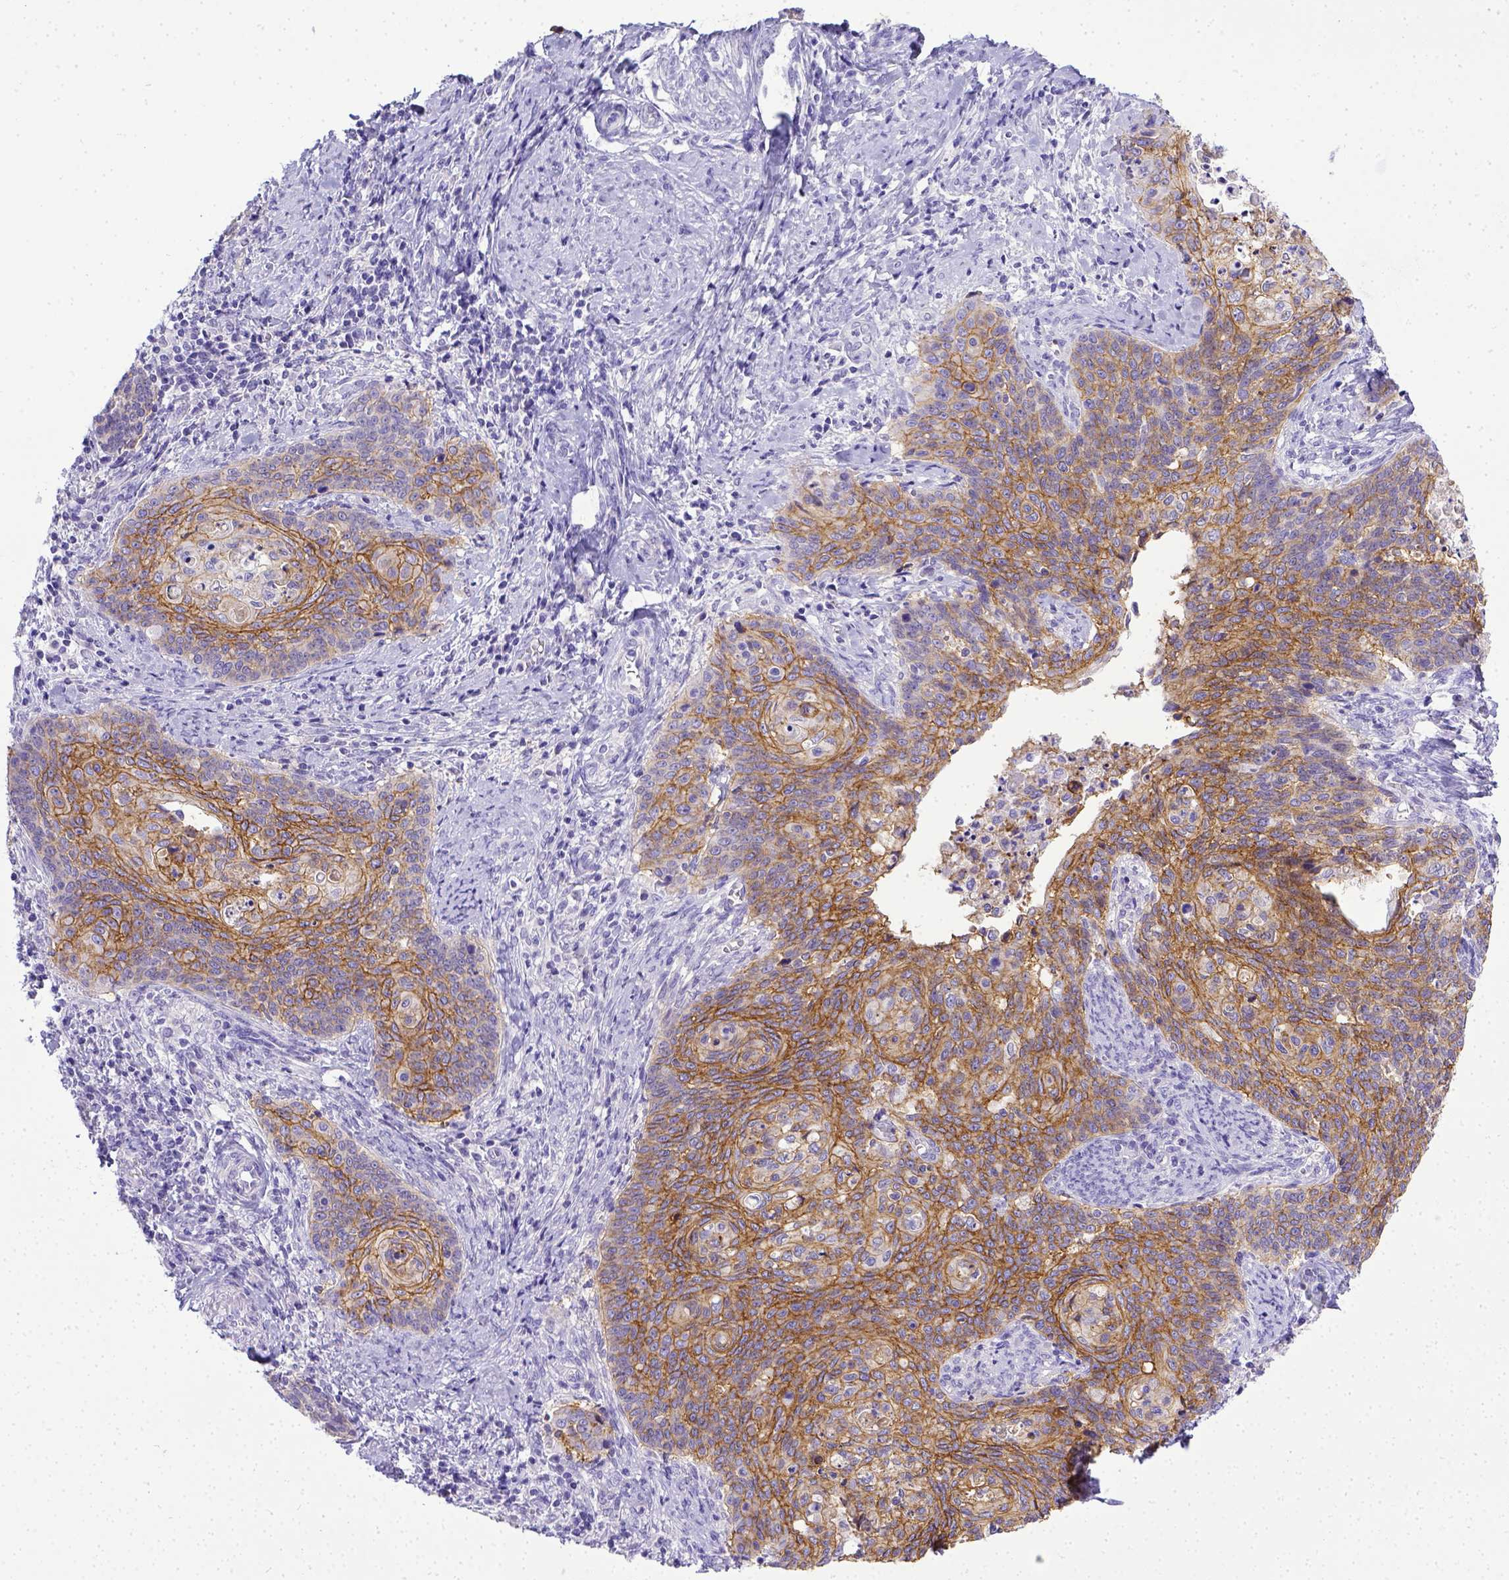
{"staining": {"intensity": "moderate", "quantity": ">75%", "location": "cytoplasmic/membranous"}, "tissue": "cervical cancer", "cell_type": "Tumor cells", "image_type": "cancer", "snomed": [{"axis": "morphology", "description": "Normal tissue, NOS"}, {"axis": "morphology", "description": "Squamous cell carcinoma, NOS"}, {"axis": "topography", "description": "Cervix"}], "caption": "Tumor cells reveal medium levels of moderate cytoplasmic/membranous staining in about >75% of cells in cervical cancer (squamous cell carcinoma).", "gene": "BTN1A1", "patient": {"sex": "female", "age": 39}}